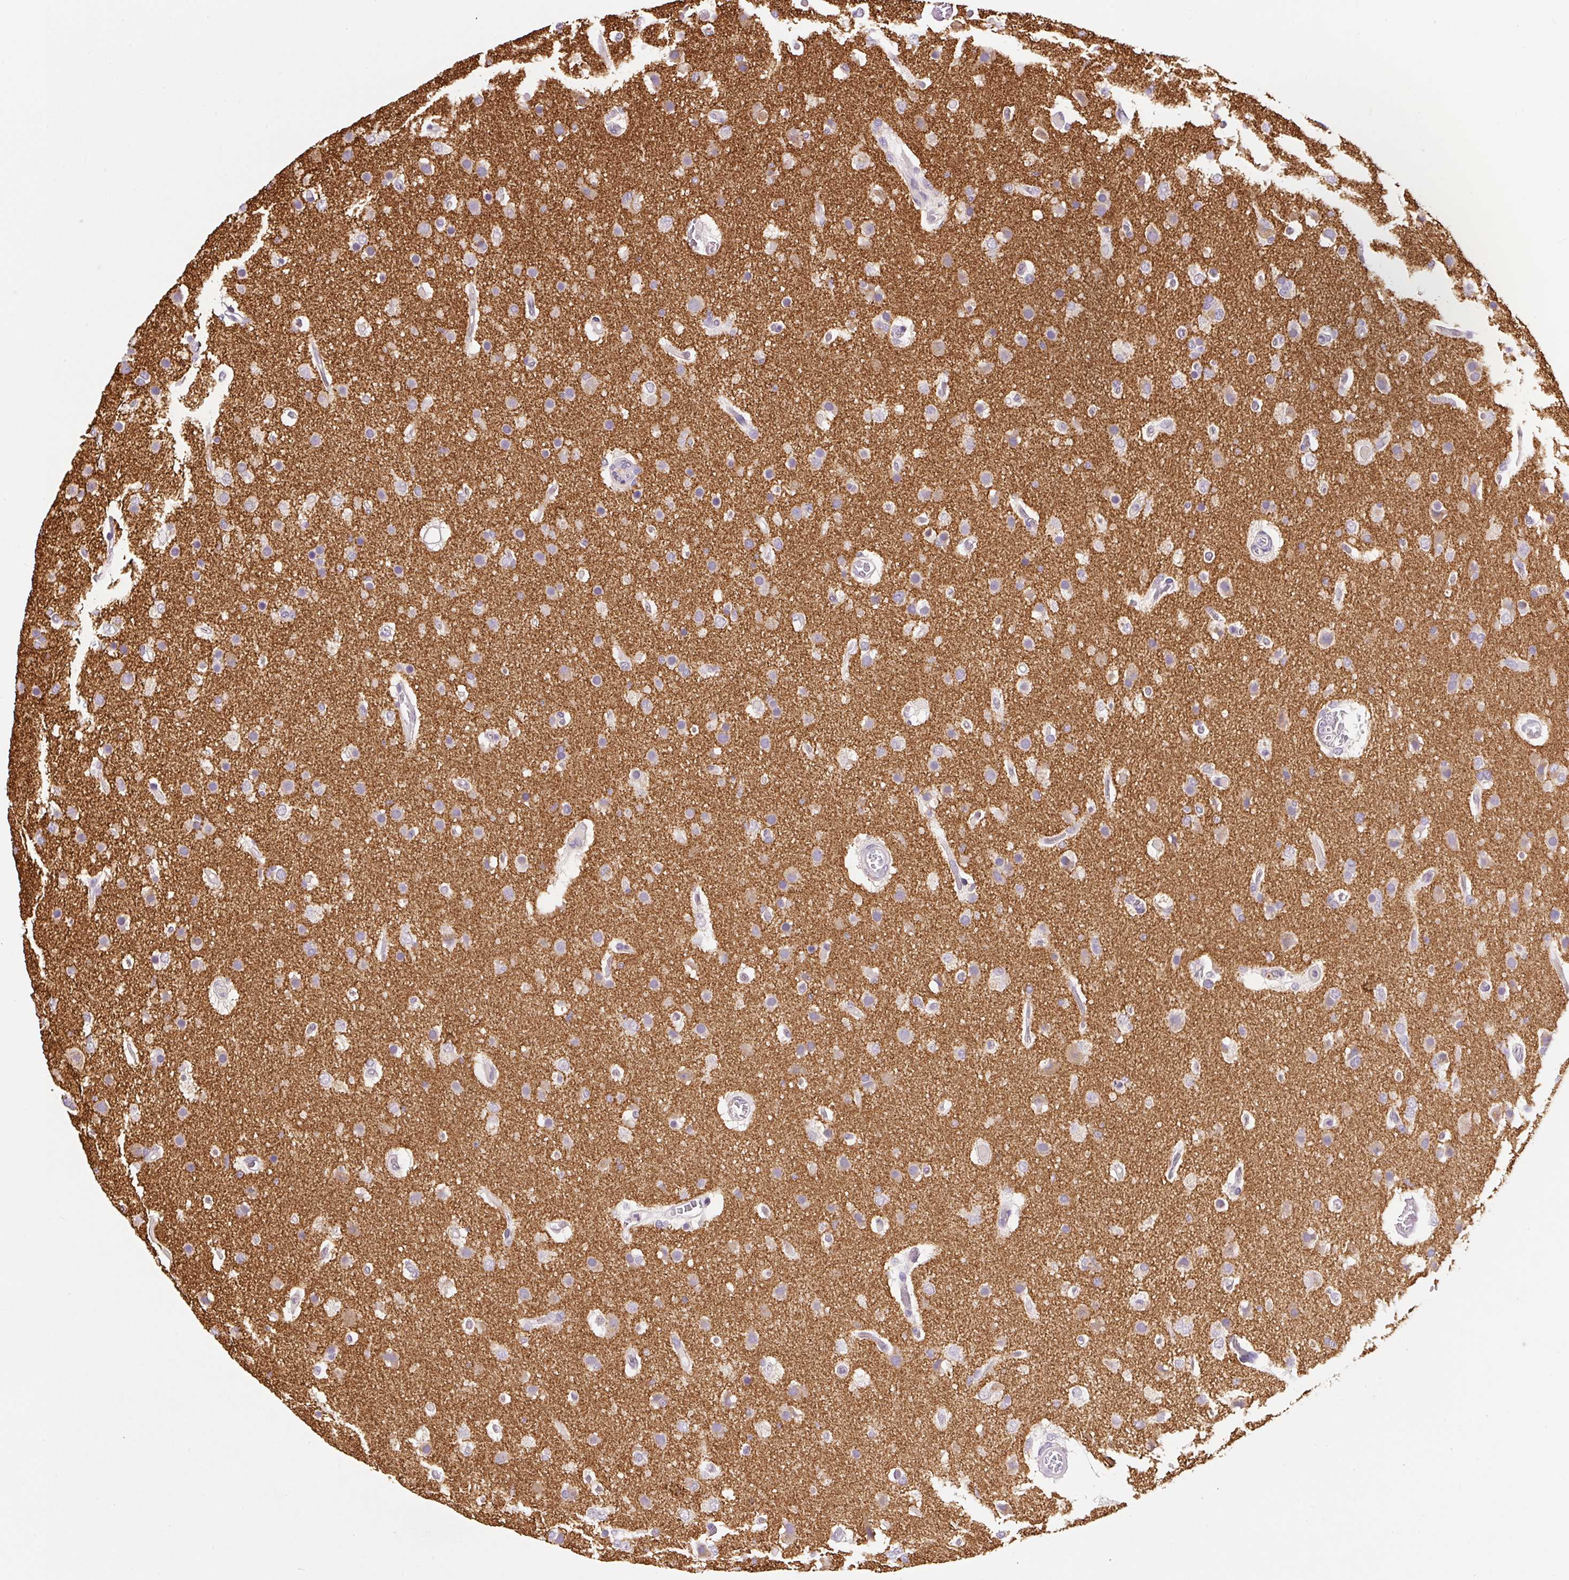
{"staining": {"intensity": "negative", "quantity": "none", "location": "none"}, "tissue": "glioma", "cell_type": "Tumor cells", "image_type": "cancer", "snomed": [{"axis": "morphology", "description": "Glioma, malignant, High grade"}, {"axis": "topography", "description": "Brain"}], "caption": "The histopathology image displays no significant expression in tumor cells of high-grade glioma (malignant).", "gene": "SYP", "patient": {"sex": "female", "age": 74}}